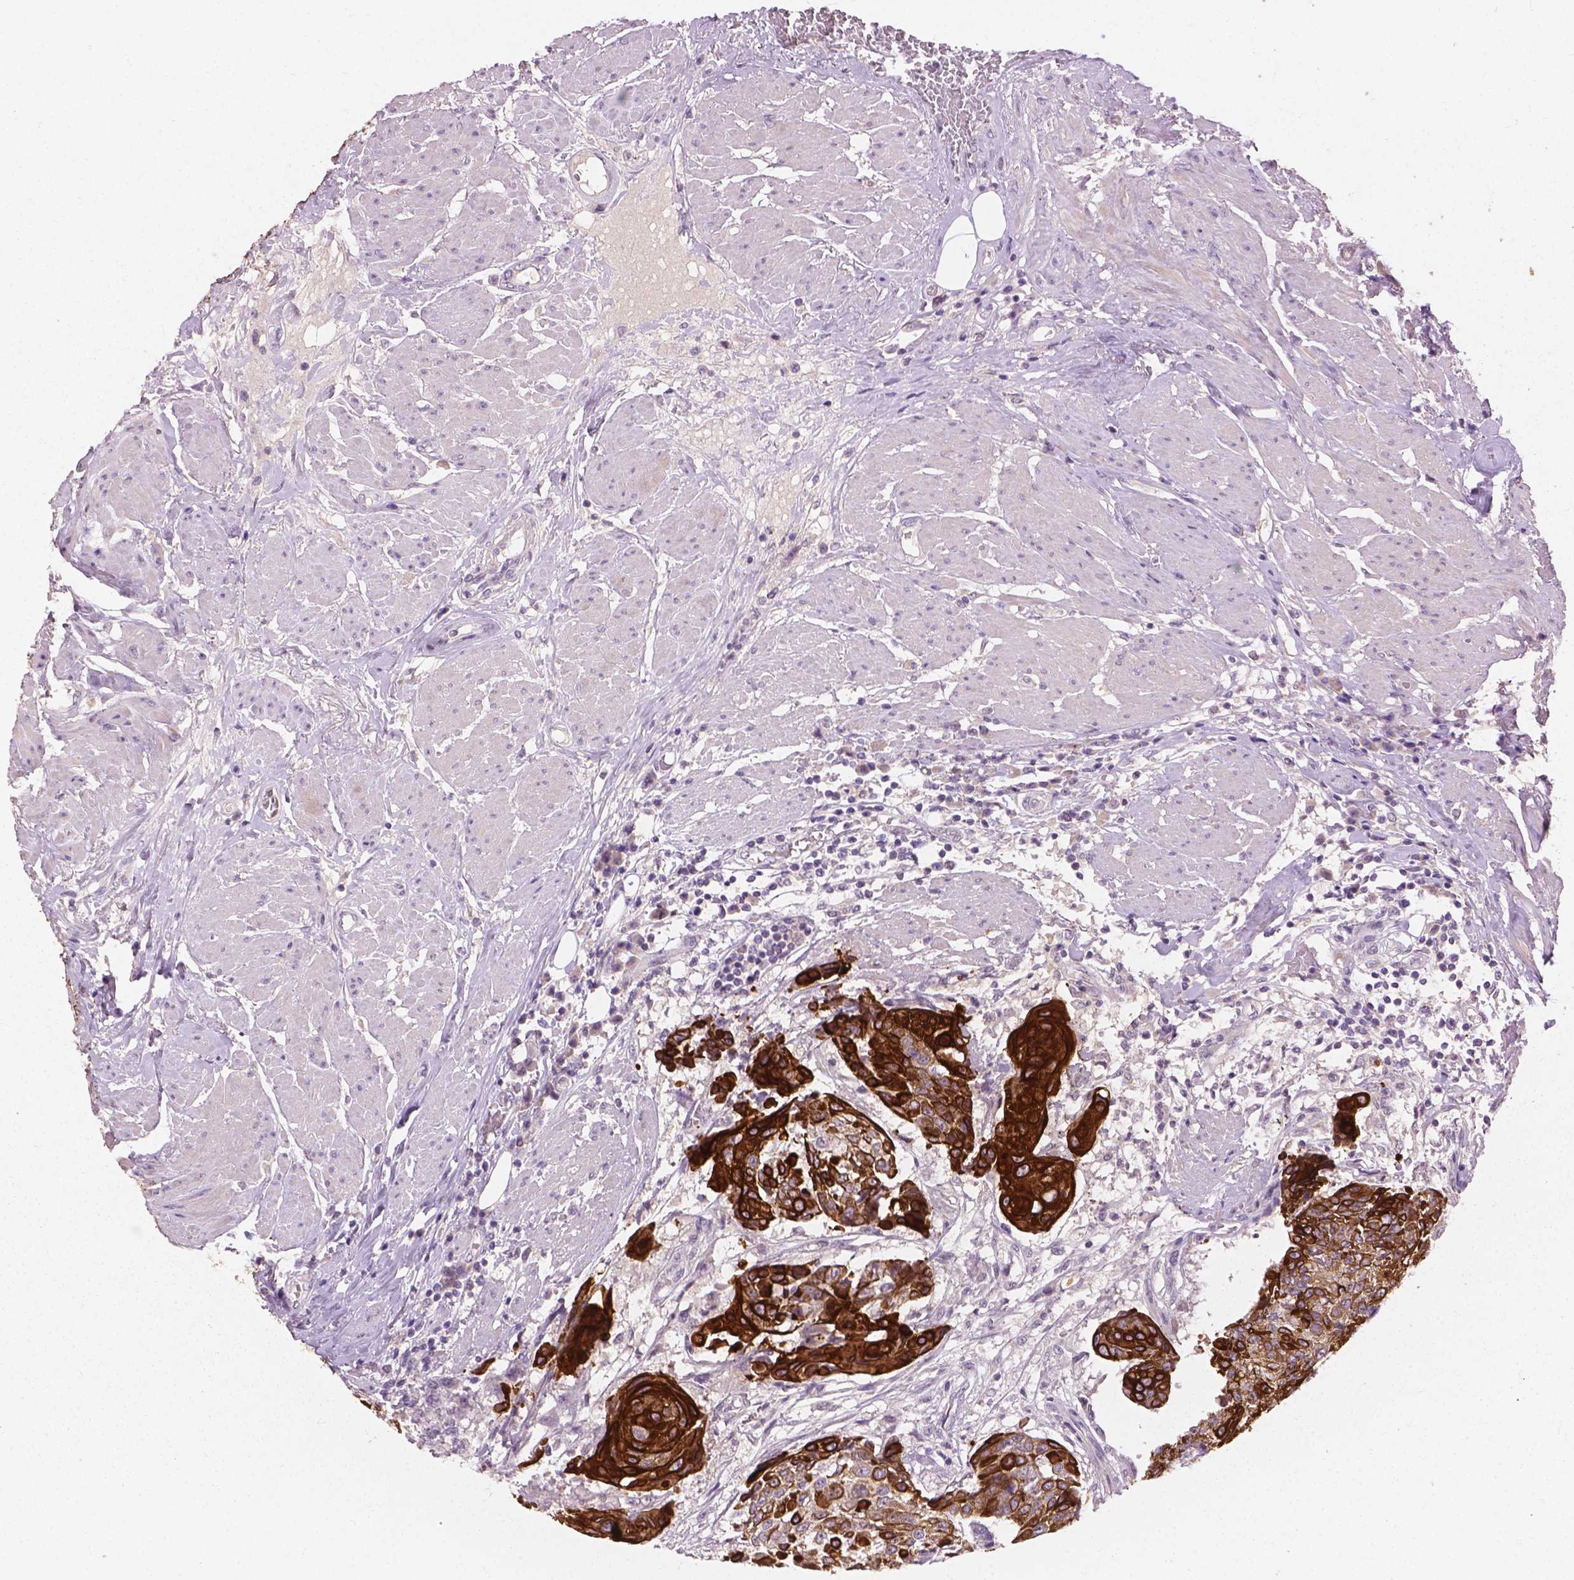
{"staining": {"intensity": "strong", "quantity": "25%-75%", "location": "cytoplasmic/membranous"}, "tissue": "urothelial cancer", "cell_type": "Tumor cells", "image_type": "cancer", "snomed": [{"axis": "morphology", "description": "Urothelial carcinoma, High grade"}, {"axis": "topography", "description": "Urinary bladder"}], "caption": "This is a photomicrograph of immunohistochemistry staining of urothelial cancer, which shows strong expression in the cytoplasmic/membranous of tumor cells.", "gene": "KRT17", "patient": {"sex": "female", "age": 63}}